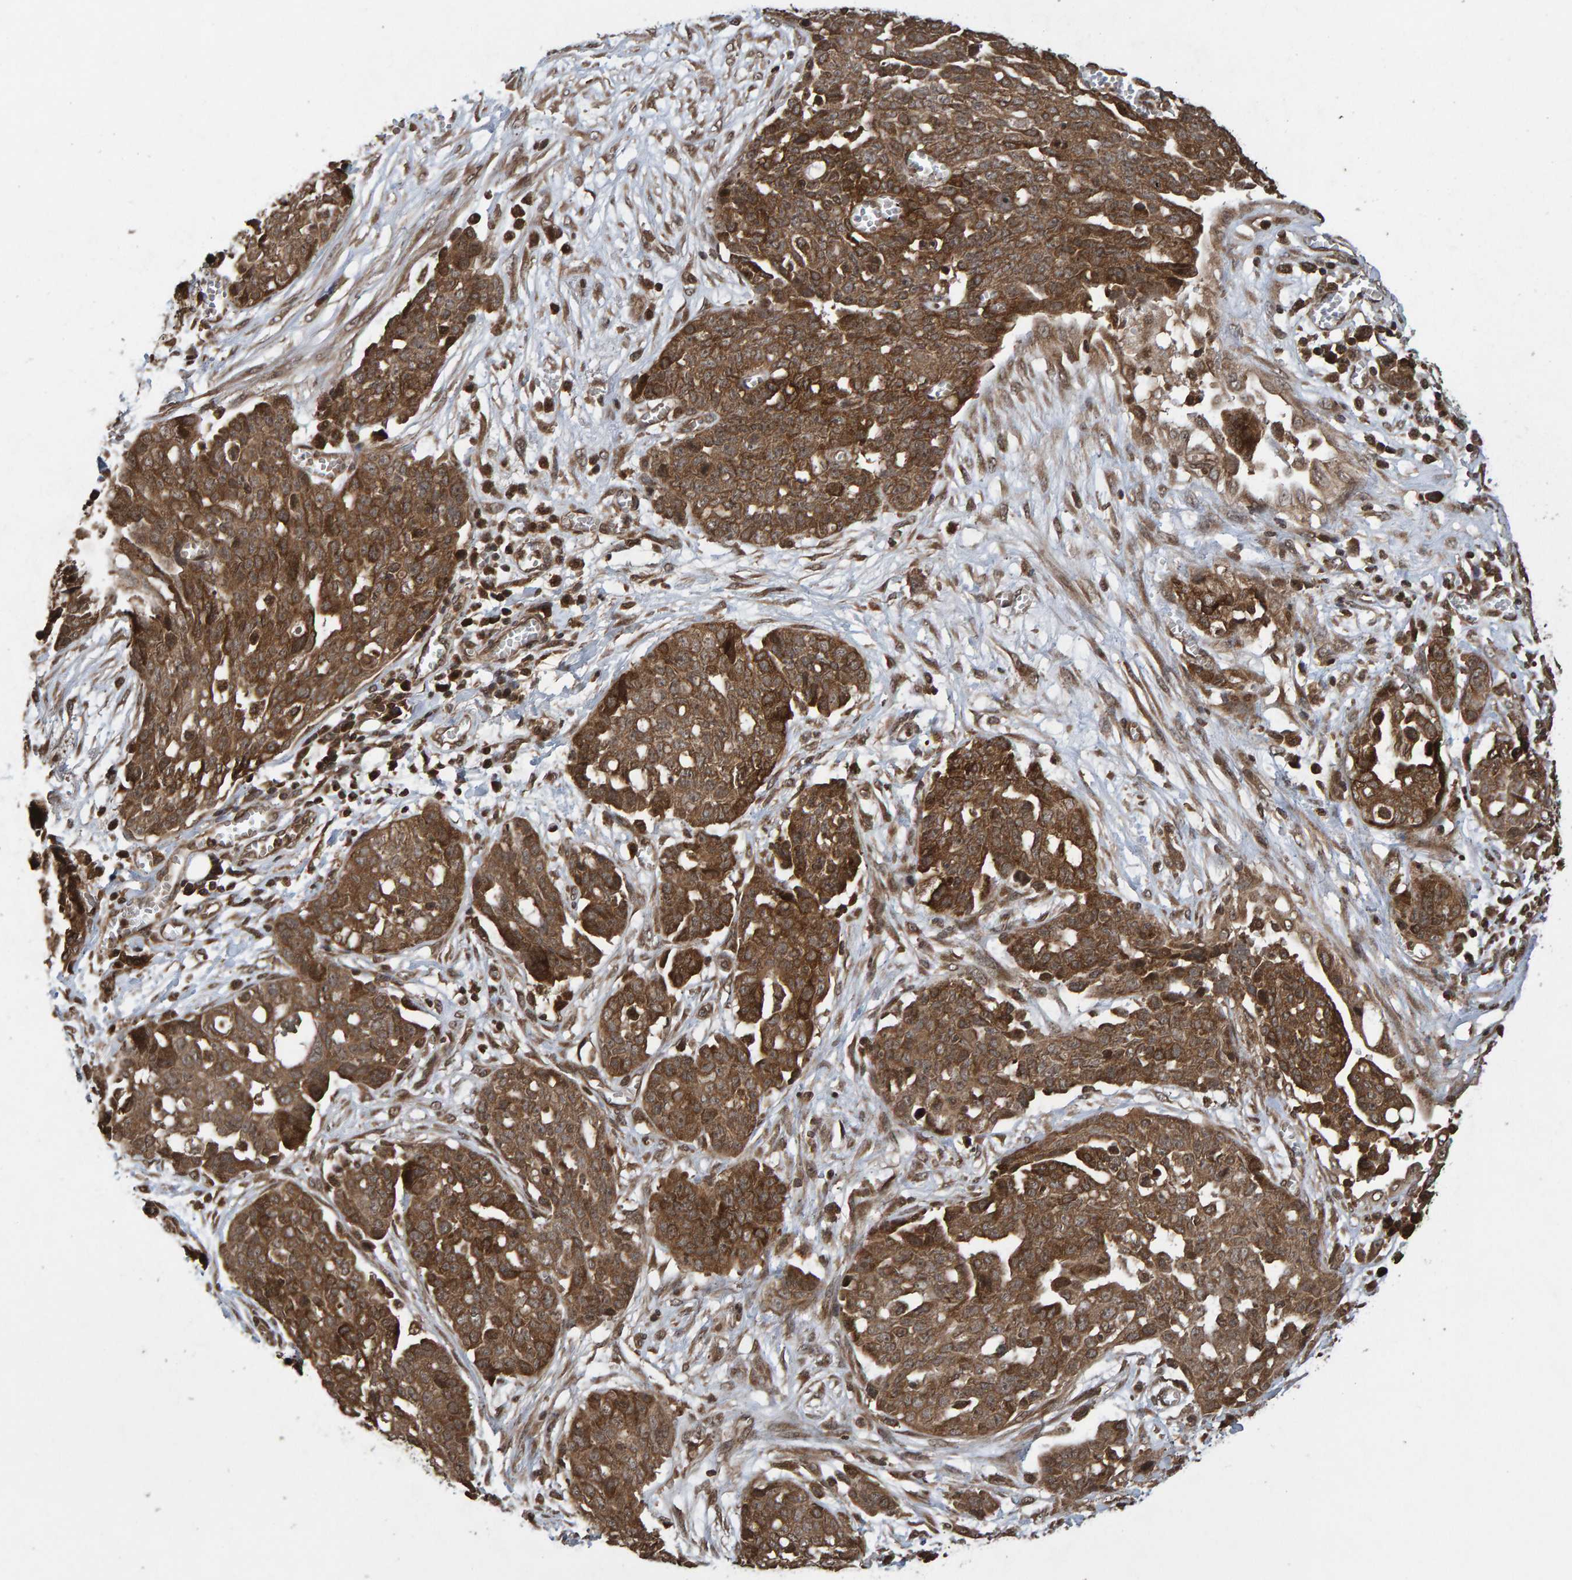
{"staining": {"intensity": "strong", "quantity": ">75%", "location": "cytoplasmic/membranous"}, "tissue": "ovarian cancer", "cell_type": "Tumor cells", "image_type": "cancer", "snomed": [{"axis": "morphology", "description": "Cystadenocarcinoma, serous, NOS"}, {"axis": "topography", "description": "Soft tissue"}, {"axis": "topography", "description": "Ovary"}], "caption": "Serous cystadenocarcinoma (ovarian) stained with a protein marker exhibits strong staining in tumor cells.", "gene": "GAB2", "patient": {"sex": "female", "age": 57}}